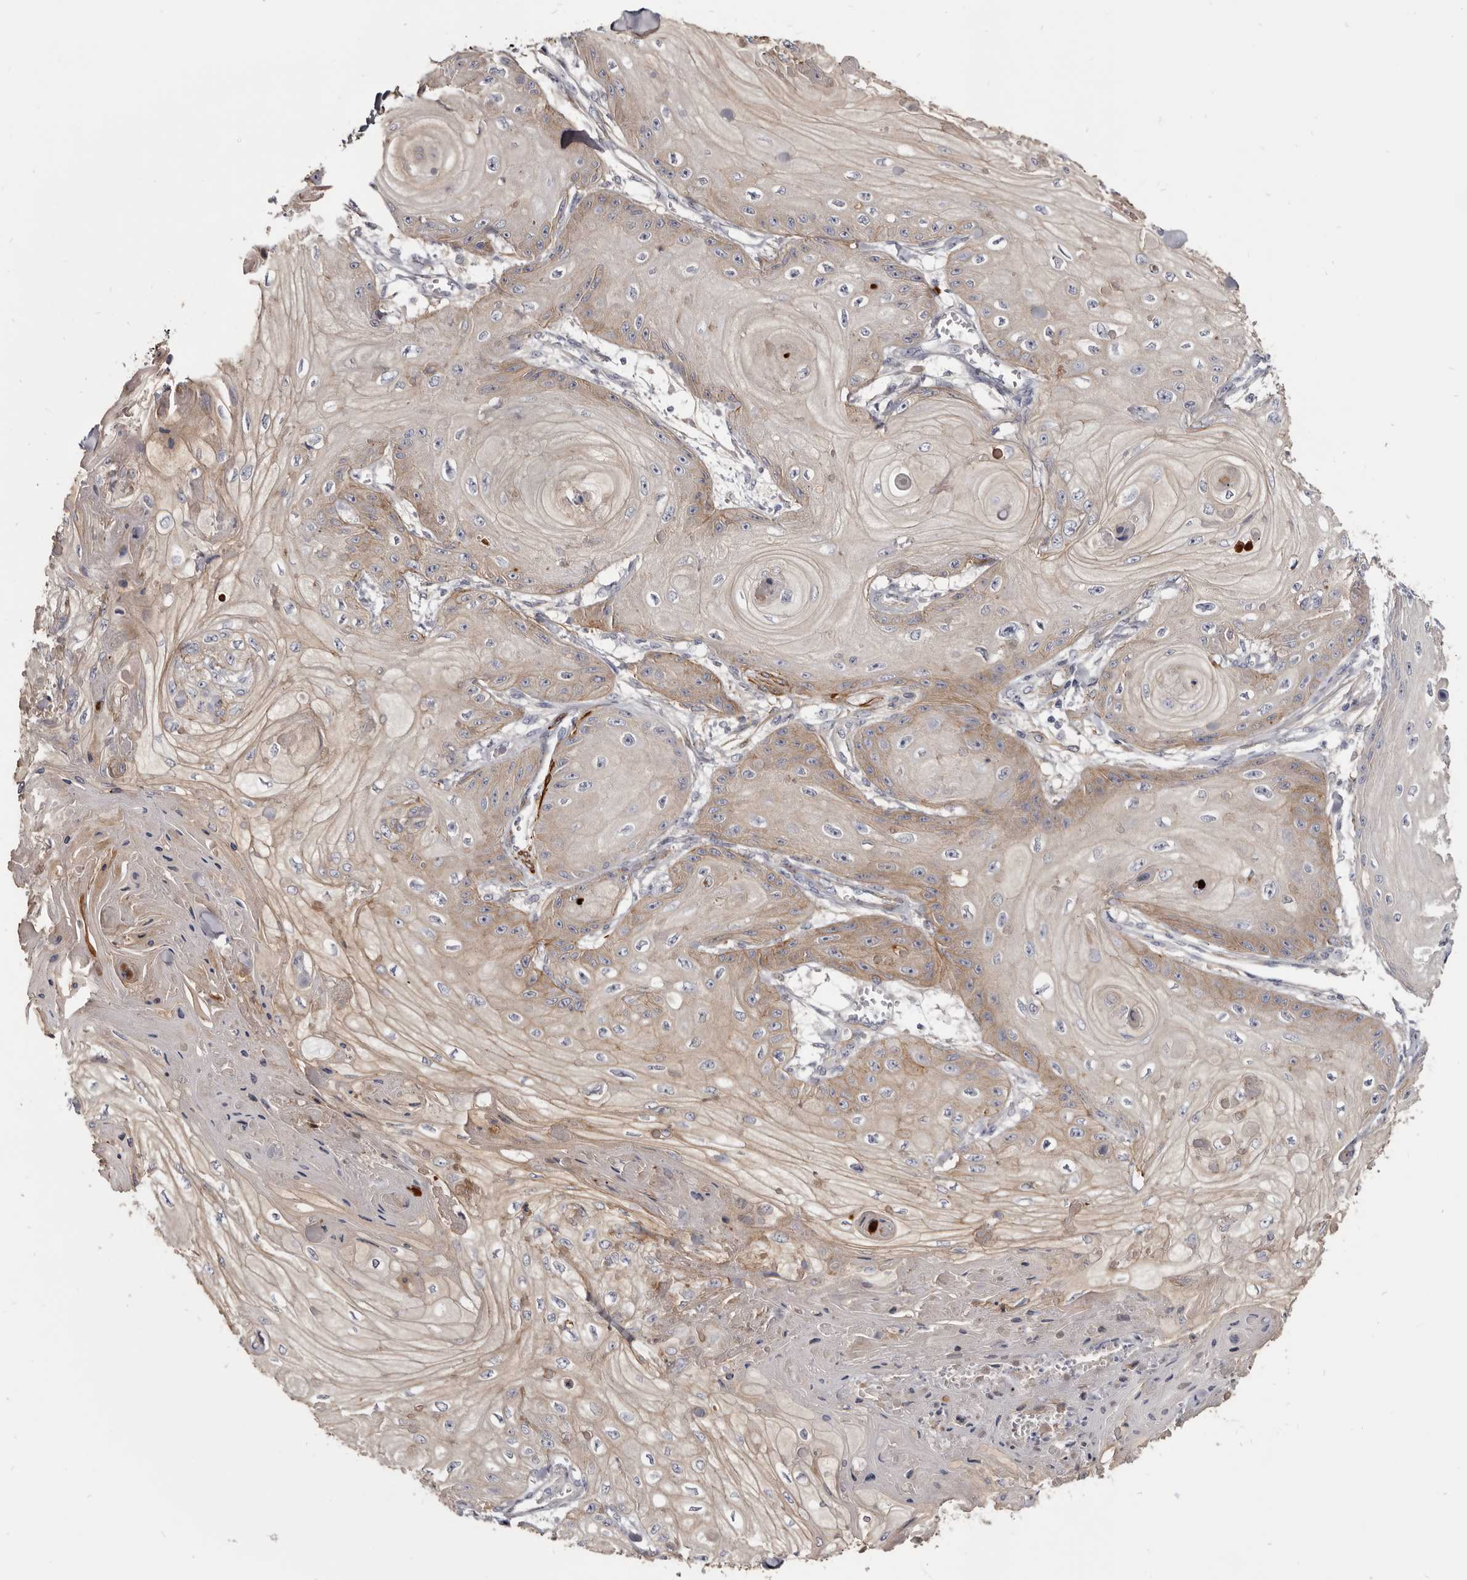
{"staining": {"intensity": "weak", "quantity": "25%-75%", "location": "cytoplasmic/membranous"}, "tissue": "skin cancer", "cell_type": "Tumor cells", "image_type": "cancer", "snomed": [{"axis": "morphology", "description": "Squamous cell carcinoma, NOS"}, {"axis": "topography", "description": "Skin"}], "caption": "A brown stain shows weak cytoplasmic/membranous expression of a protein in skin cancer (squamous cell carcinoma) tumor cells.", "gene": "CGN", "patient": {"sex": "male", "age": 74}}